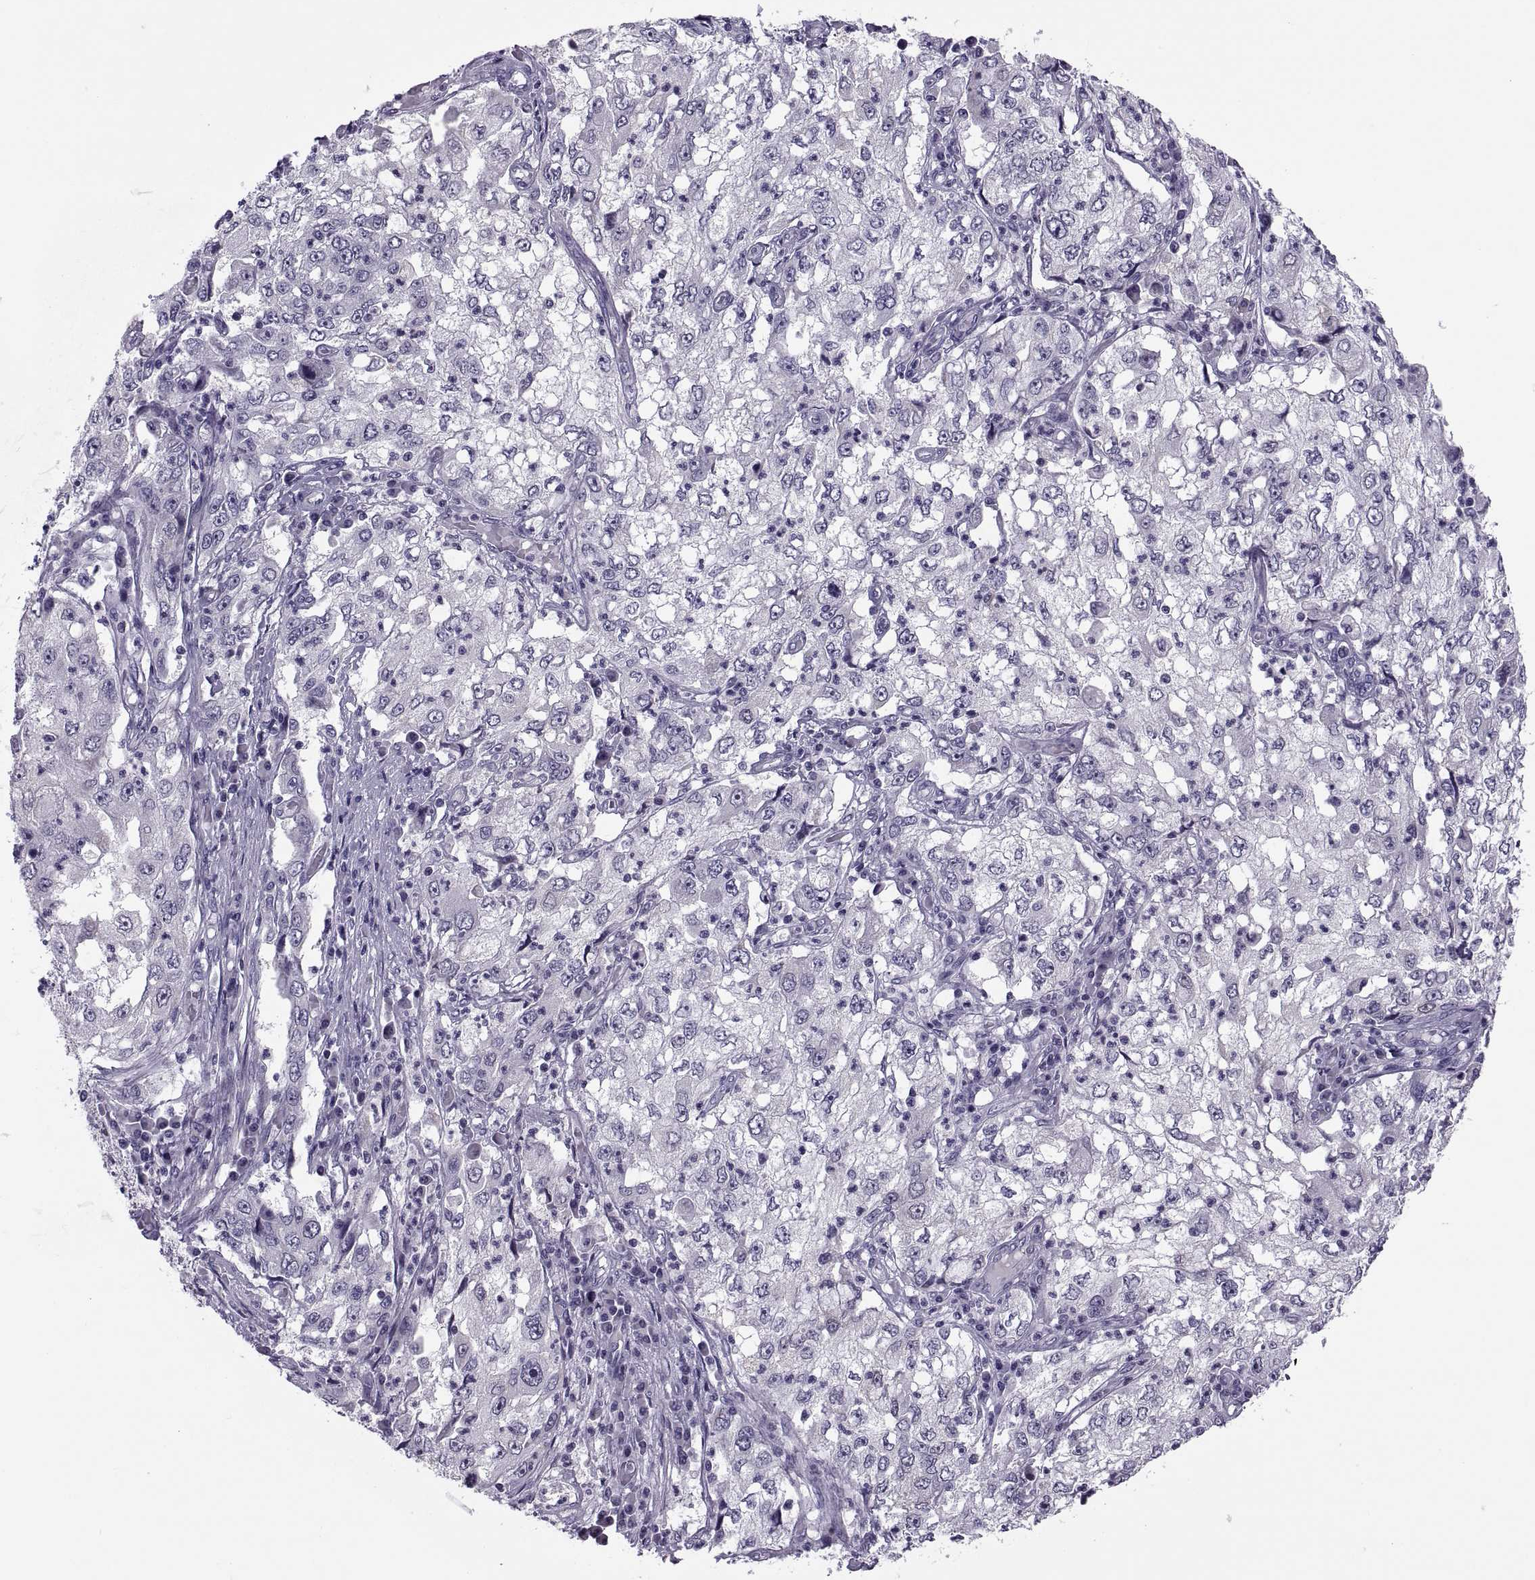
{"staining": {"intensity": "negative", "quantity": "none", "location": "none"}, "tissue": "cervical cancer", "cell_type": "Tumor cells", "image_type": "cancer", "snomed": [{"axis": "morphology", "description": "Squamous cell carcinoma, NOS"}, {"axis": "topography", "description": "Cervix"}], "caption": "High magnification brightfield microscopy of cervical squamous cell carcinoma stained with DAB (3,3'-diaminobenzidine) (brown) and counterstained with hematoxylin (blue): tumor cells show no significant expression.", "gene": "MAGEB1", "patient": {"sex": "female", "age": 36}}